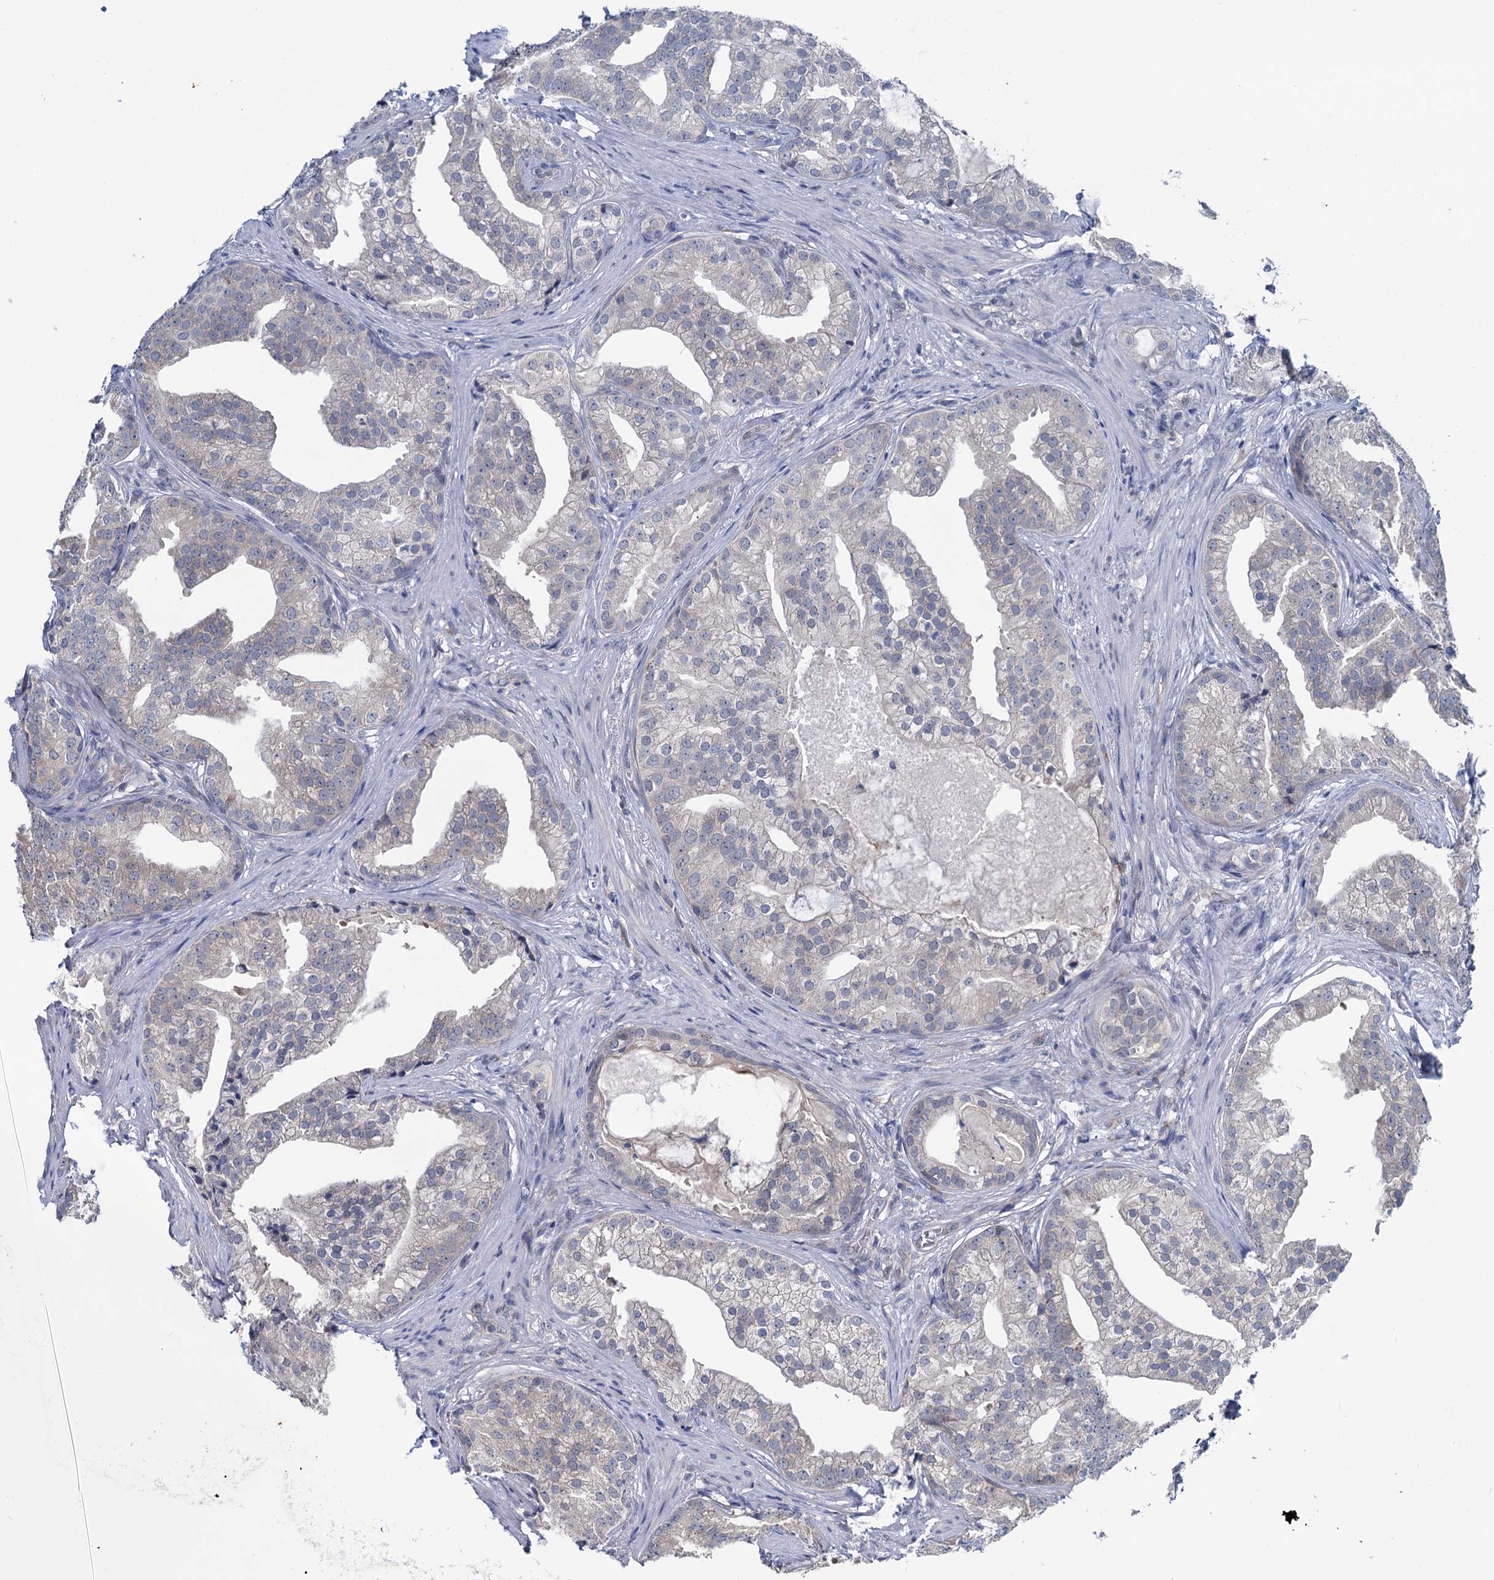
{"staining": {"intensity": "negative", "quantity": "none", "location": "none"}, "tissue": "prostate cancer", "cell_type": "Tumor cells", "image_type": "cancer", "snomed": [{"axis": "morphology", "description": "Adenocarcinoma, Low grade"}, {"axis": "topography", "description": "Prostate"}], "caption": "An image of prostate cancer stained for a protein shows no brown staining in tumor cells. Nuclei are stained in blue.", "gene": "MIOX", "patient": {"sex": "male", "age": 71}}